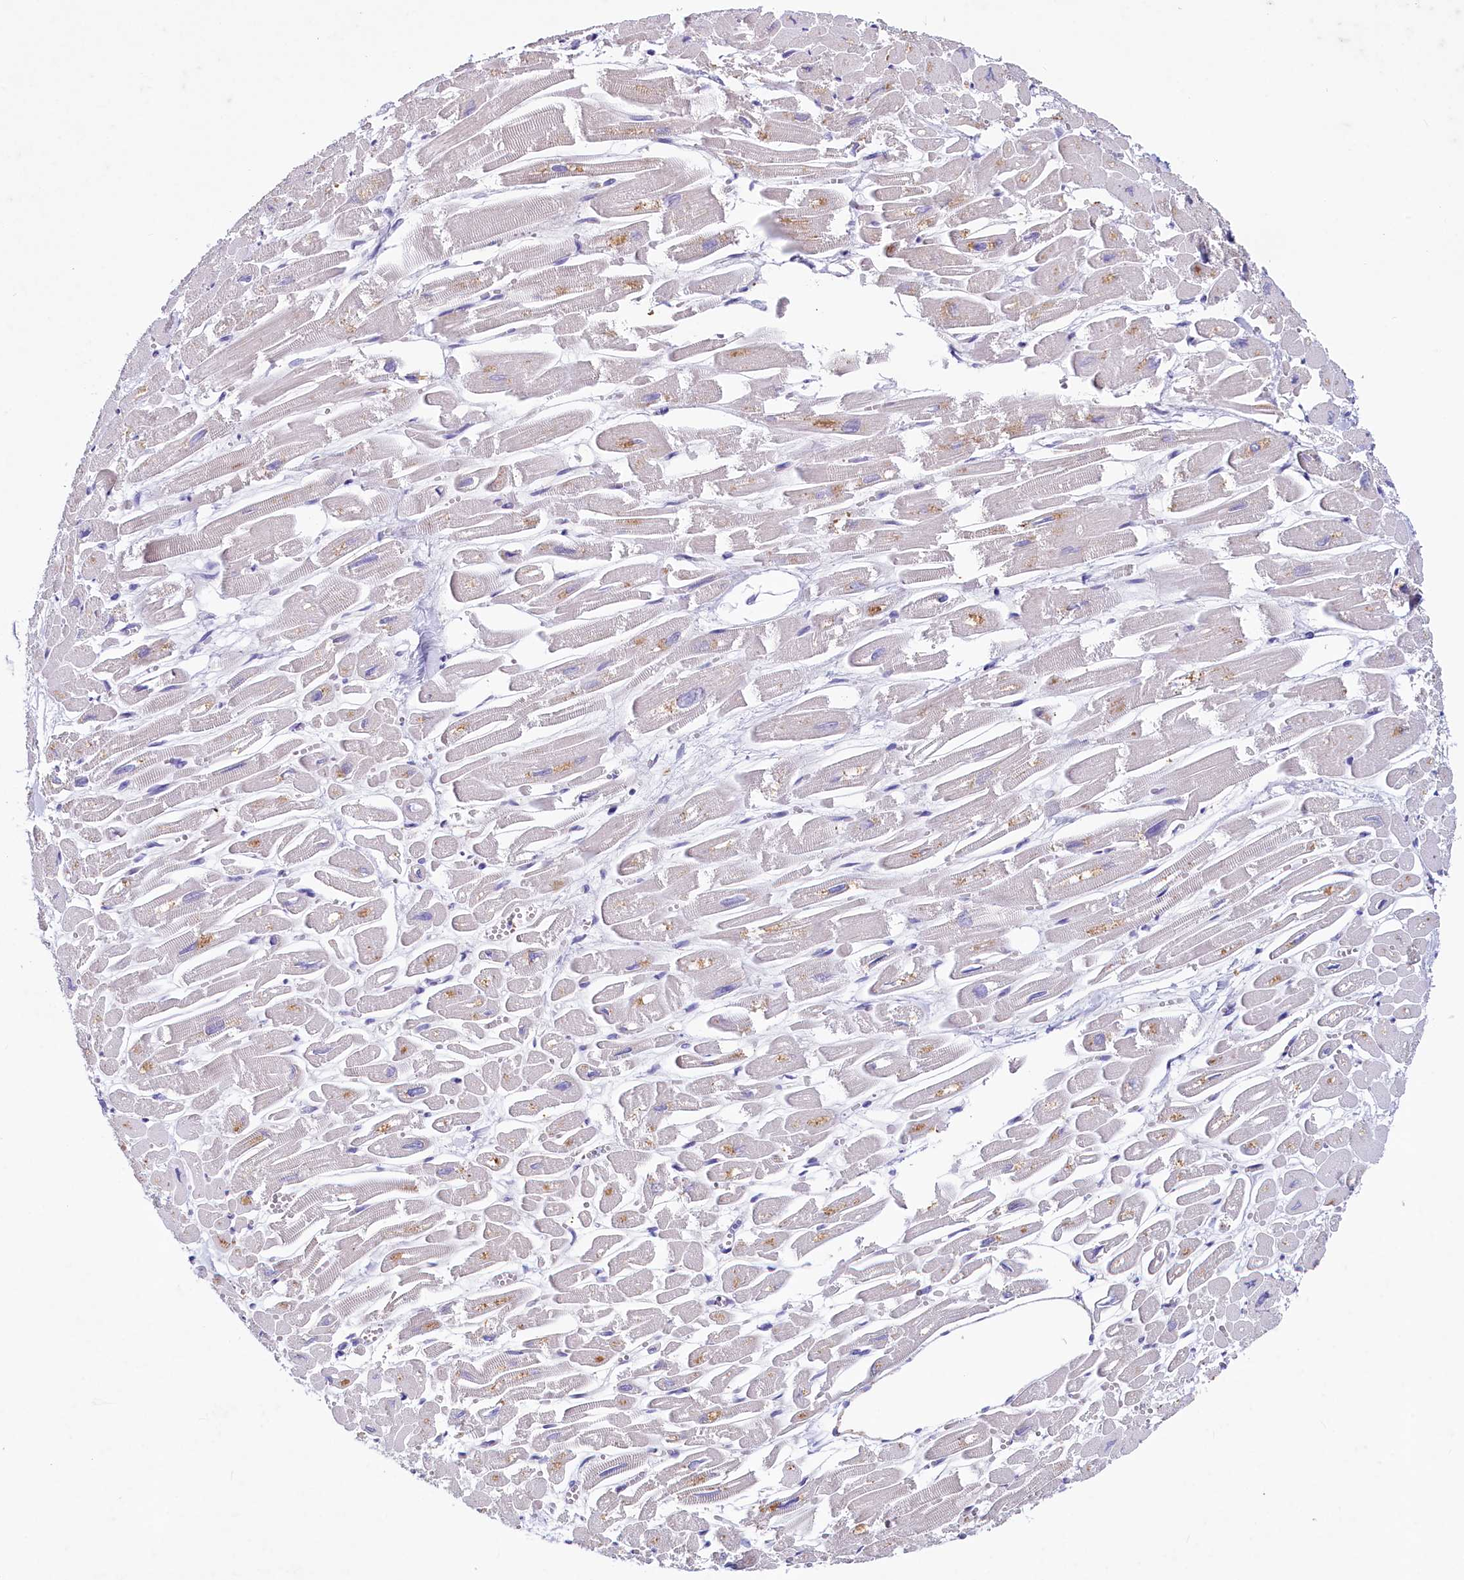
{"staining": {"intensity": "weak", "quantity": "<25%", "location": "cytoplasmic/membranous"}, "tissue": "heart muscle", "cell_type": "Cardiomyocytes", "image_type": "normal", "snomed": [{"axis": "morphology", "description": "Normal tissue, NOS"}, {"axis": "topography", "description": "Heart"}], "caption": "Protein analysis of normal heart muscle displays no significant staining in cardiomyocytes.", "gene": "INSC", "patient": {"sex": "male", "age": 54}}